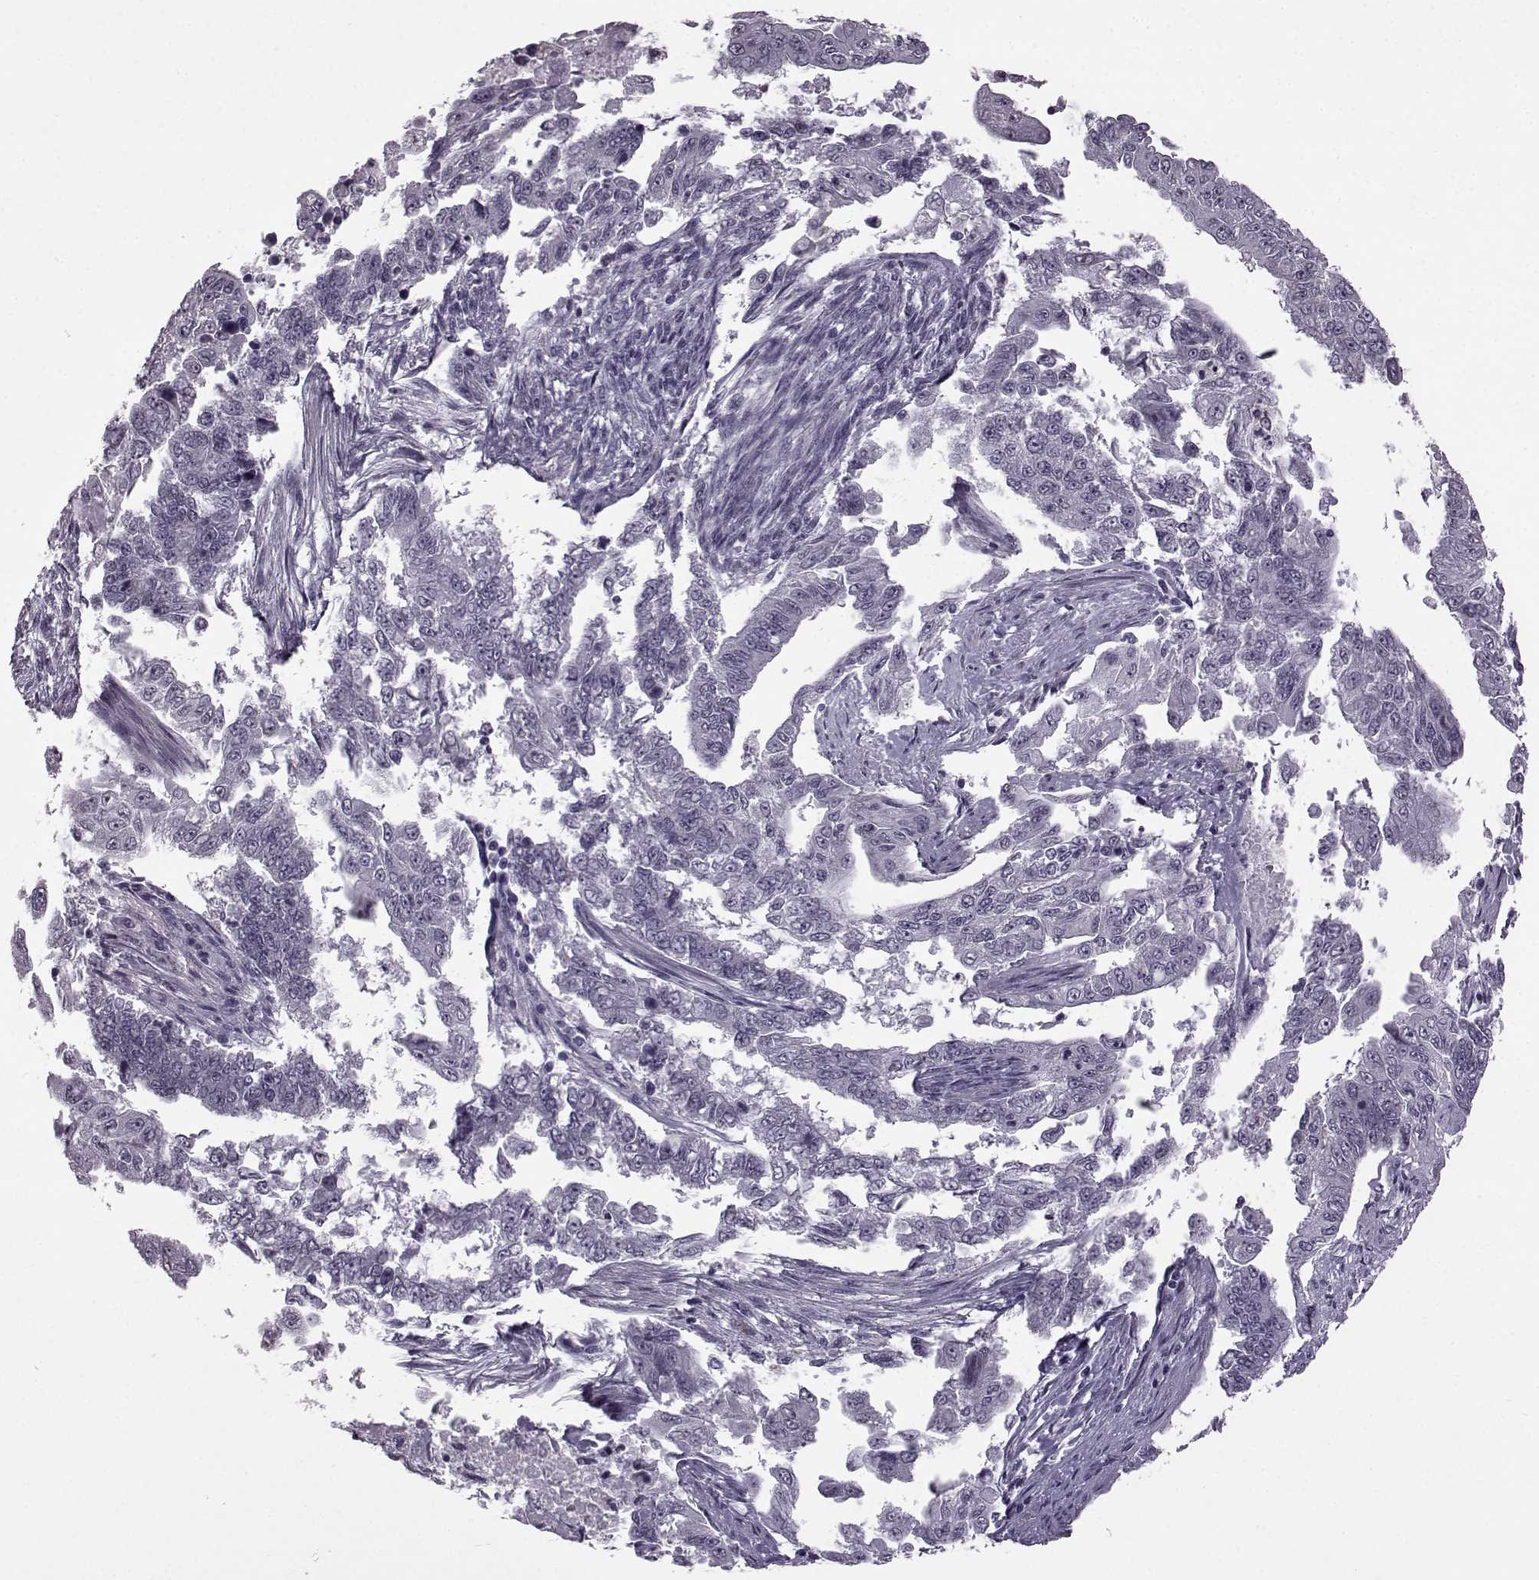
{"staining": {"intensity": "negative", "quantity": "none", "location": "none"}, "tissue": "endometrial cancer", "cell_type": "Tumor cells", "image_type": "cancer", "snomed": [{"axis": "morphology", "description": "Adenocarcinoma, NOS"}, {"axis": "topography", "description": "Uterus"}], "caption": "A micrograph of human endometrial cancer (adenocarcinoma) is negative for staining in tumor cells. The staining was performed using DAB to visualize the protein expression in brown, while the nuclei were stained in blue with hematoxylin (Magnification: 20x).", "gene": "SLC28A2", "patient": {"sex": "female", "age": 59}}